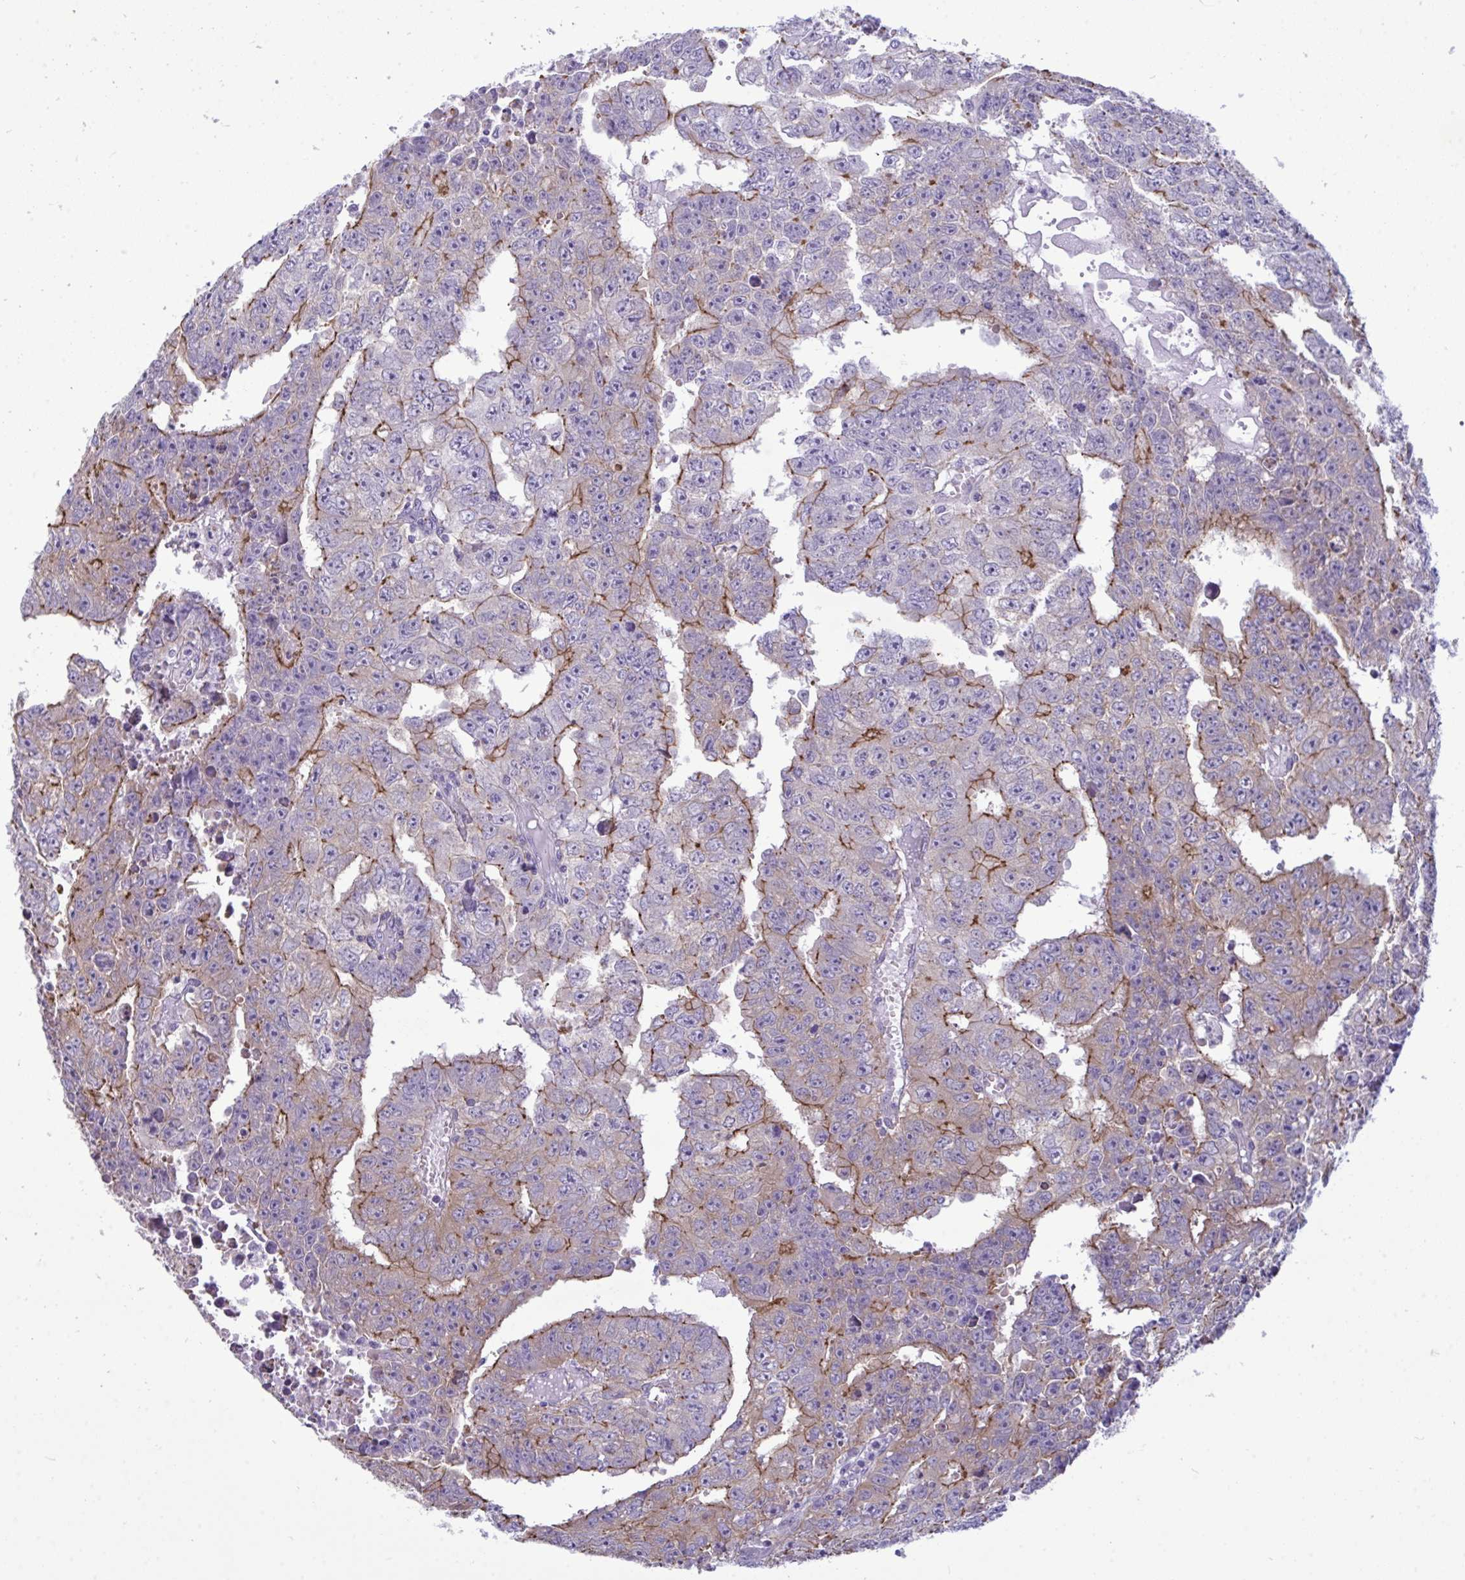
{"staining": {"intensity": "moderate", "quantity": "<25%", "location": "cytoplasmic/membranous"}, "tissue": "testis cancer", "cell_type": "Tumor cells", "image_type": "cancer", "snomed": [{"axis": "morphology", "description": "Carcinoma, Embryonal, NOS"}, {"axis": "morphology", "description": "Teratoma, malignant, NOS"}, {"axis": "topography", "description": "Testis"}], "caption": "Testis cancer tissue displays moderate cytoplasmic/membranous staining in about <25% of tumor cells, visualized by immunohistochemistry. The staining was performed using DAB to visualize the protein expression in brown, while the nuclei were stained in blue with hematoxylin (Magnification: 20x).", "gene": "MYH10", "patient": {"sex": "male", "age": 24}}